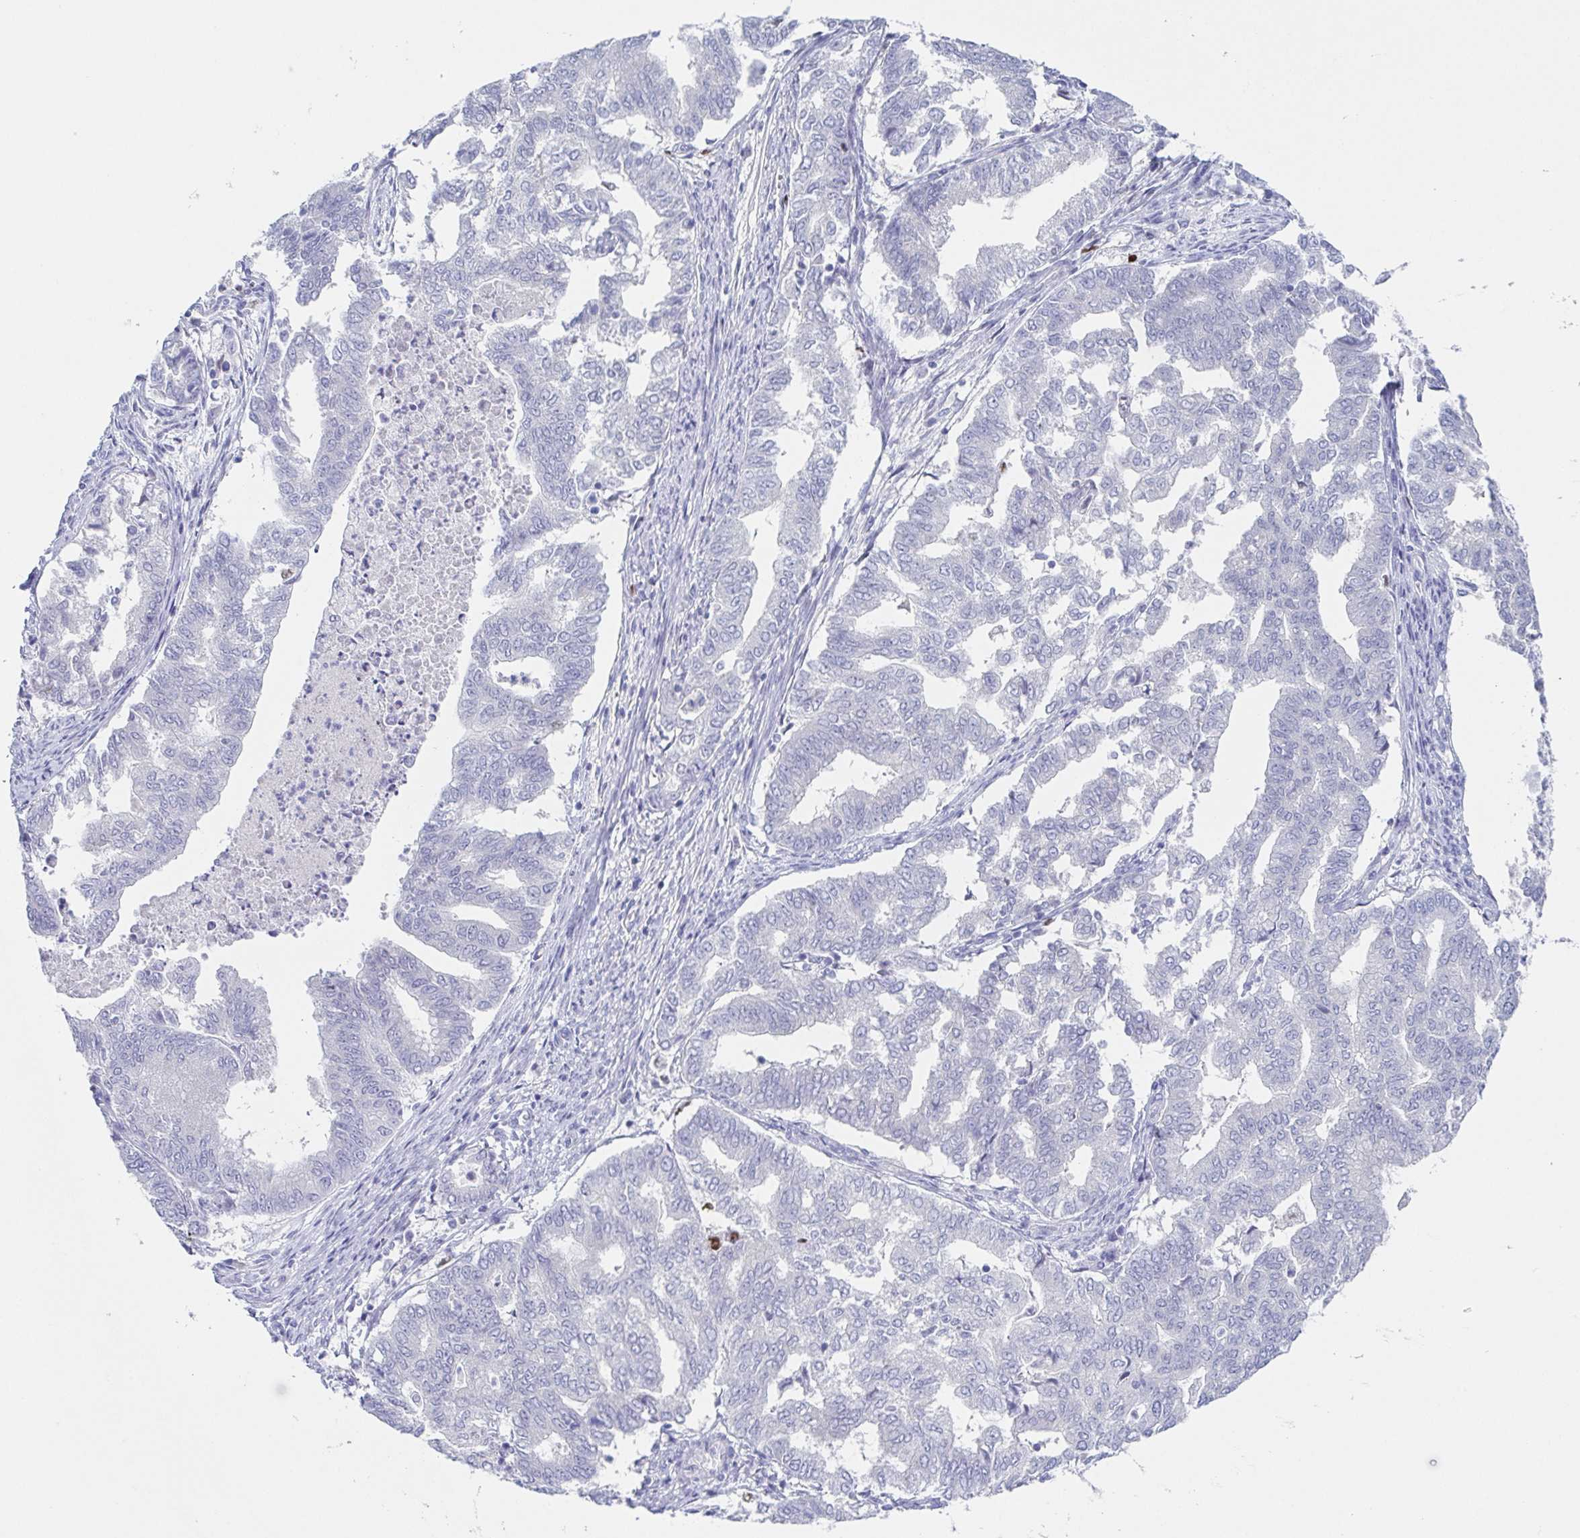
{"staining": {"intensity": "negative", "quantity": "none", "location": "none"}, "tissue": "endometrial cancer", "cell_type": "Tumor cells", "image_type": "cancer", "snomed": [{"axis": "morphology", "description": "Adenocarcinoma, NOS"}, {"axis": "topography", "description": "Endometrium"}], "caption": "This is a histopathology image of immunohistochemistry staining of endometrial cancer (adenocarcinoma), which shows no expression in tumor cells.", "gene": "HTR2A", "patient": {"sex": "female", "age": 79}}